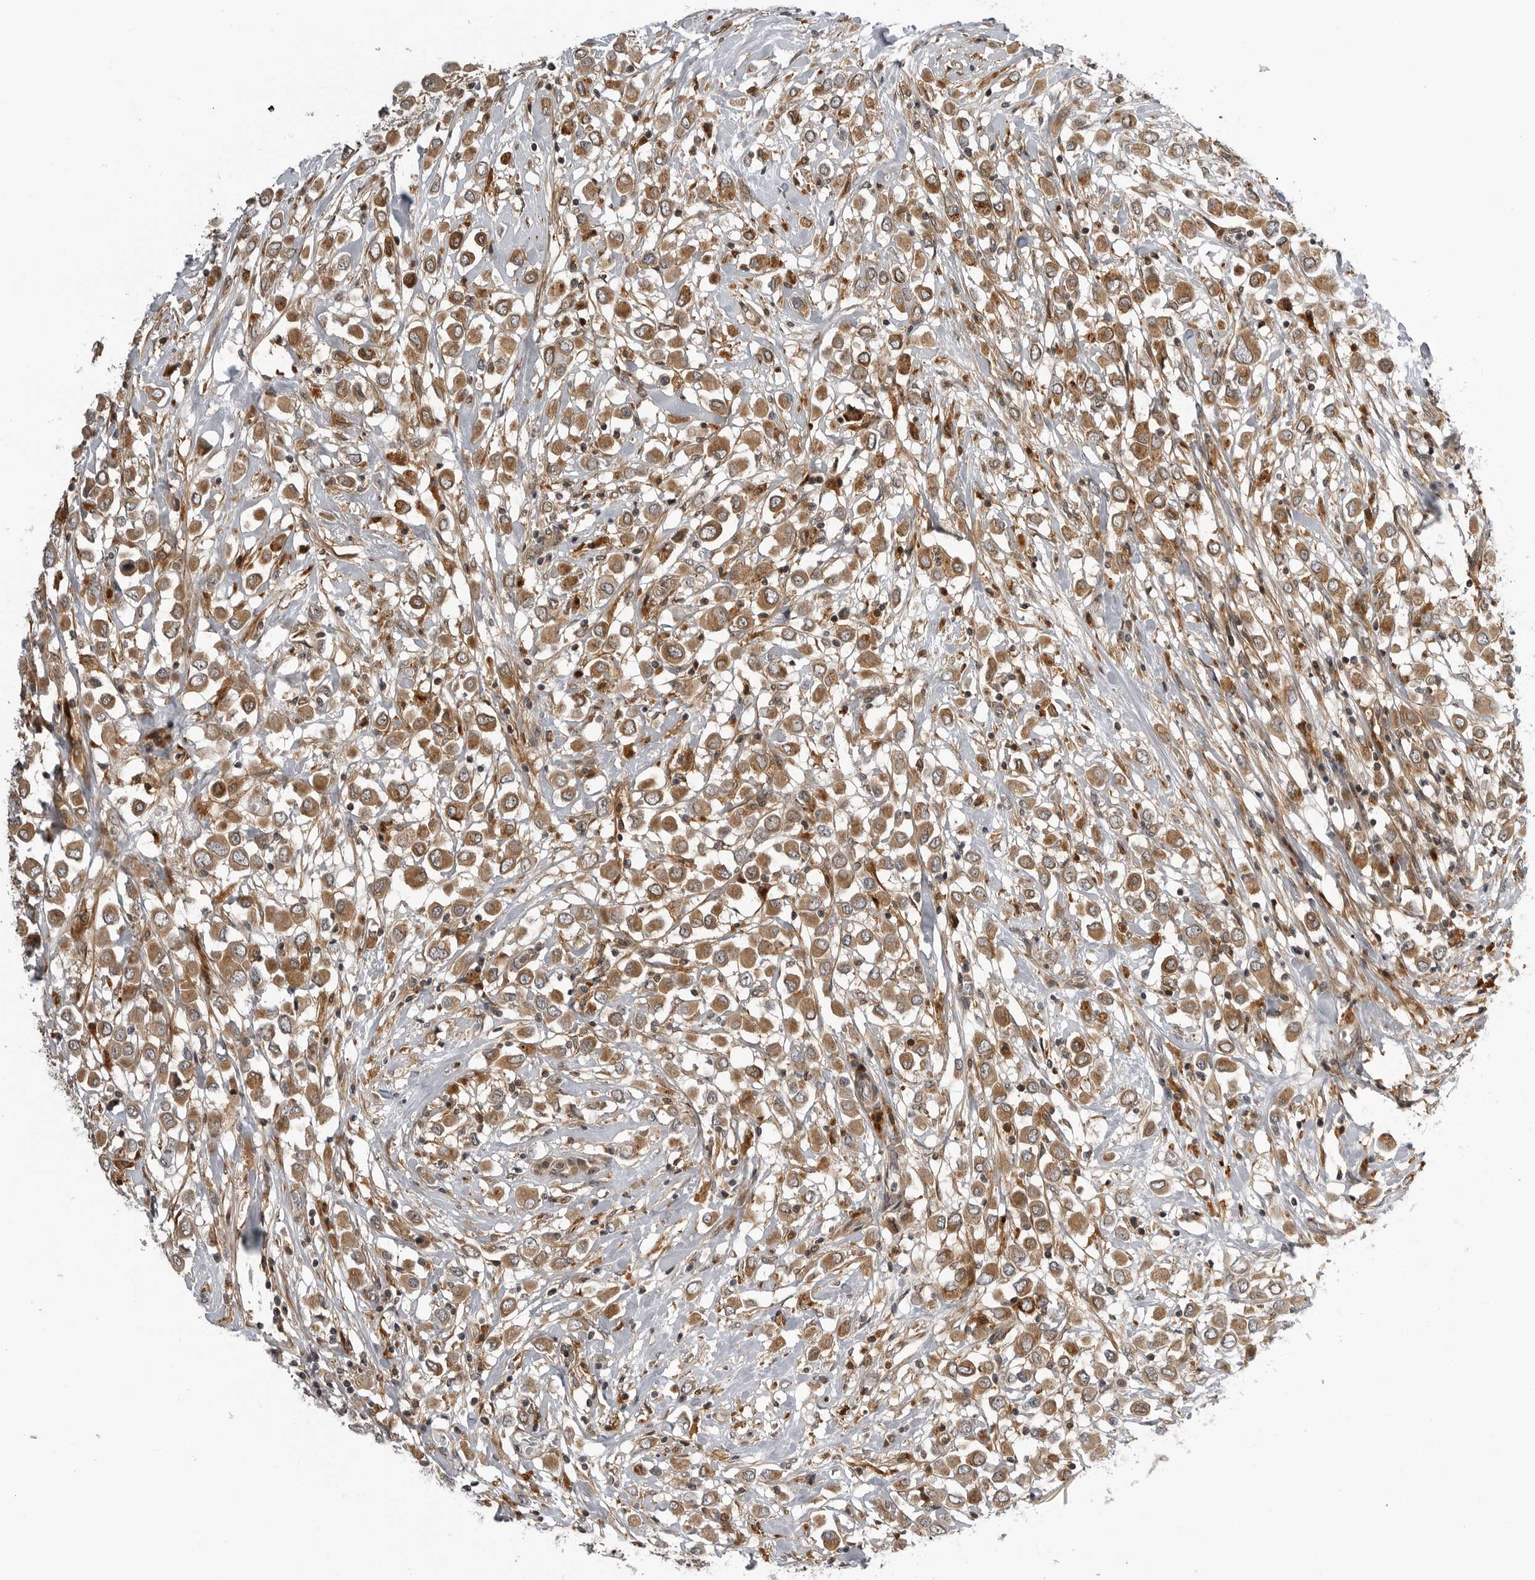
{"staining": {"intensity": "moderate", "quantity": ">75%", "location": "cytoplasmic/membranous"}, "tissue": "breast cancer", "cell_type": "Tumor cells", "image_type": "cancer", "snomed": [{"axis": "morphology", "description": "Duct carcinoma"}, {"axis": "topography", "description": "Breast"}], "caption": "Brown immunohistochemical staining in breast cancer (invasive ductal carcinoma) demonstrates moderate cytoplasmic/membranous positivity in approximately >75% of tumor cells.", "gene": "LRRC45", "patient": {"sex": "female", "age": 61}}